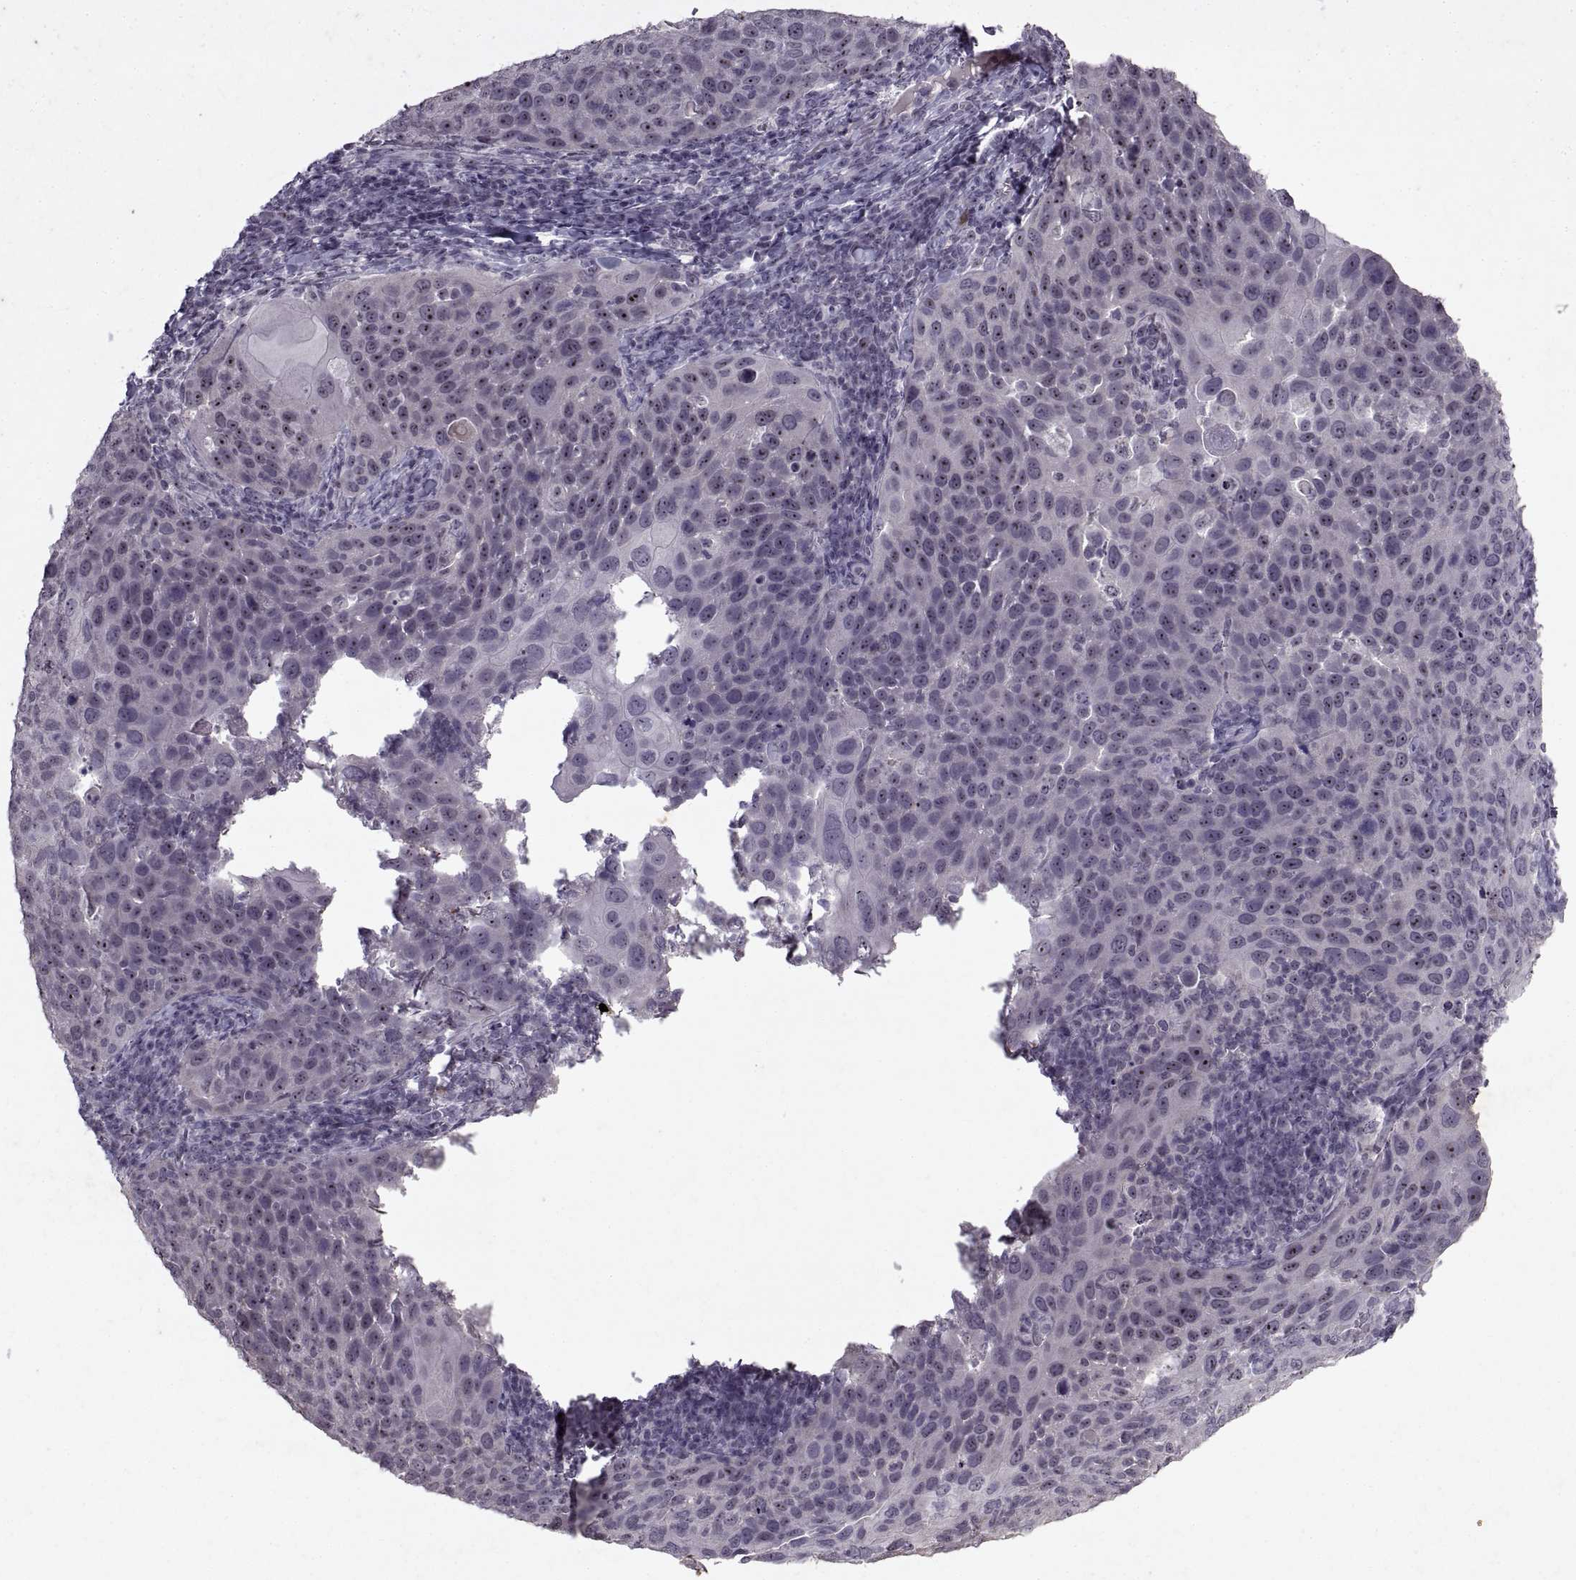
{"staining": {"intensity": "strong", "quantity": "<25%", "location": "nuclear"}, "tissue": "cervical cancer", "cell_type": "Tumor cells", "image_type": "cancer", "snomed": [{"axis": "morphology", "description": "Squamous cell carcinoma, NOS"}, {"axis": "topography", "description": "Cervix"}], "caption": "Protein analysis of cervical cancer tissue demonstrates strong nuclear staining in approximately <25% of tumor cells.", "gene": "SINHCAF", "patient": {"sex": "female", "age": 54}}